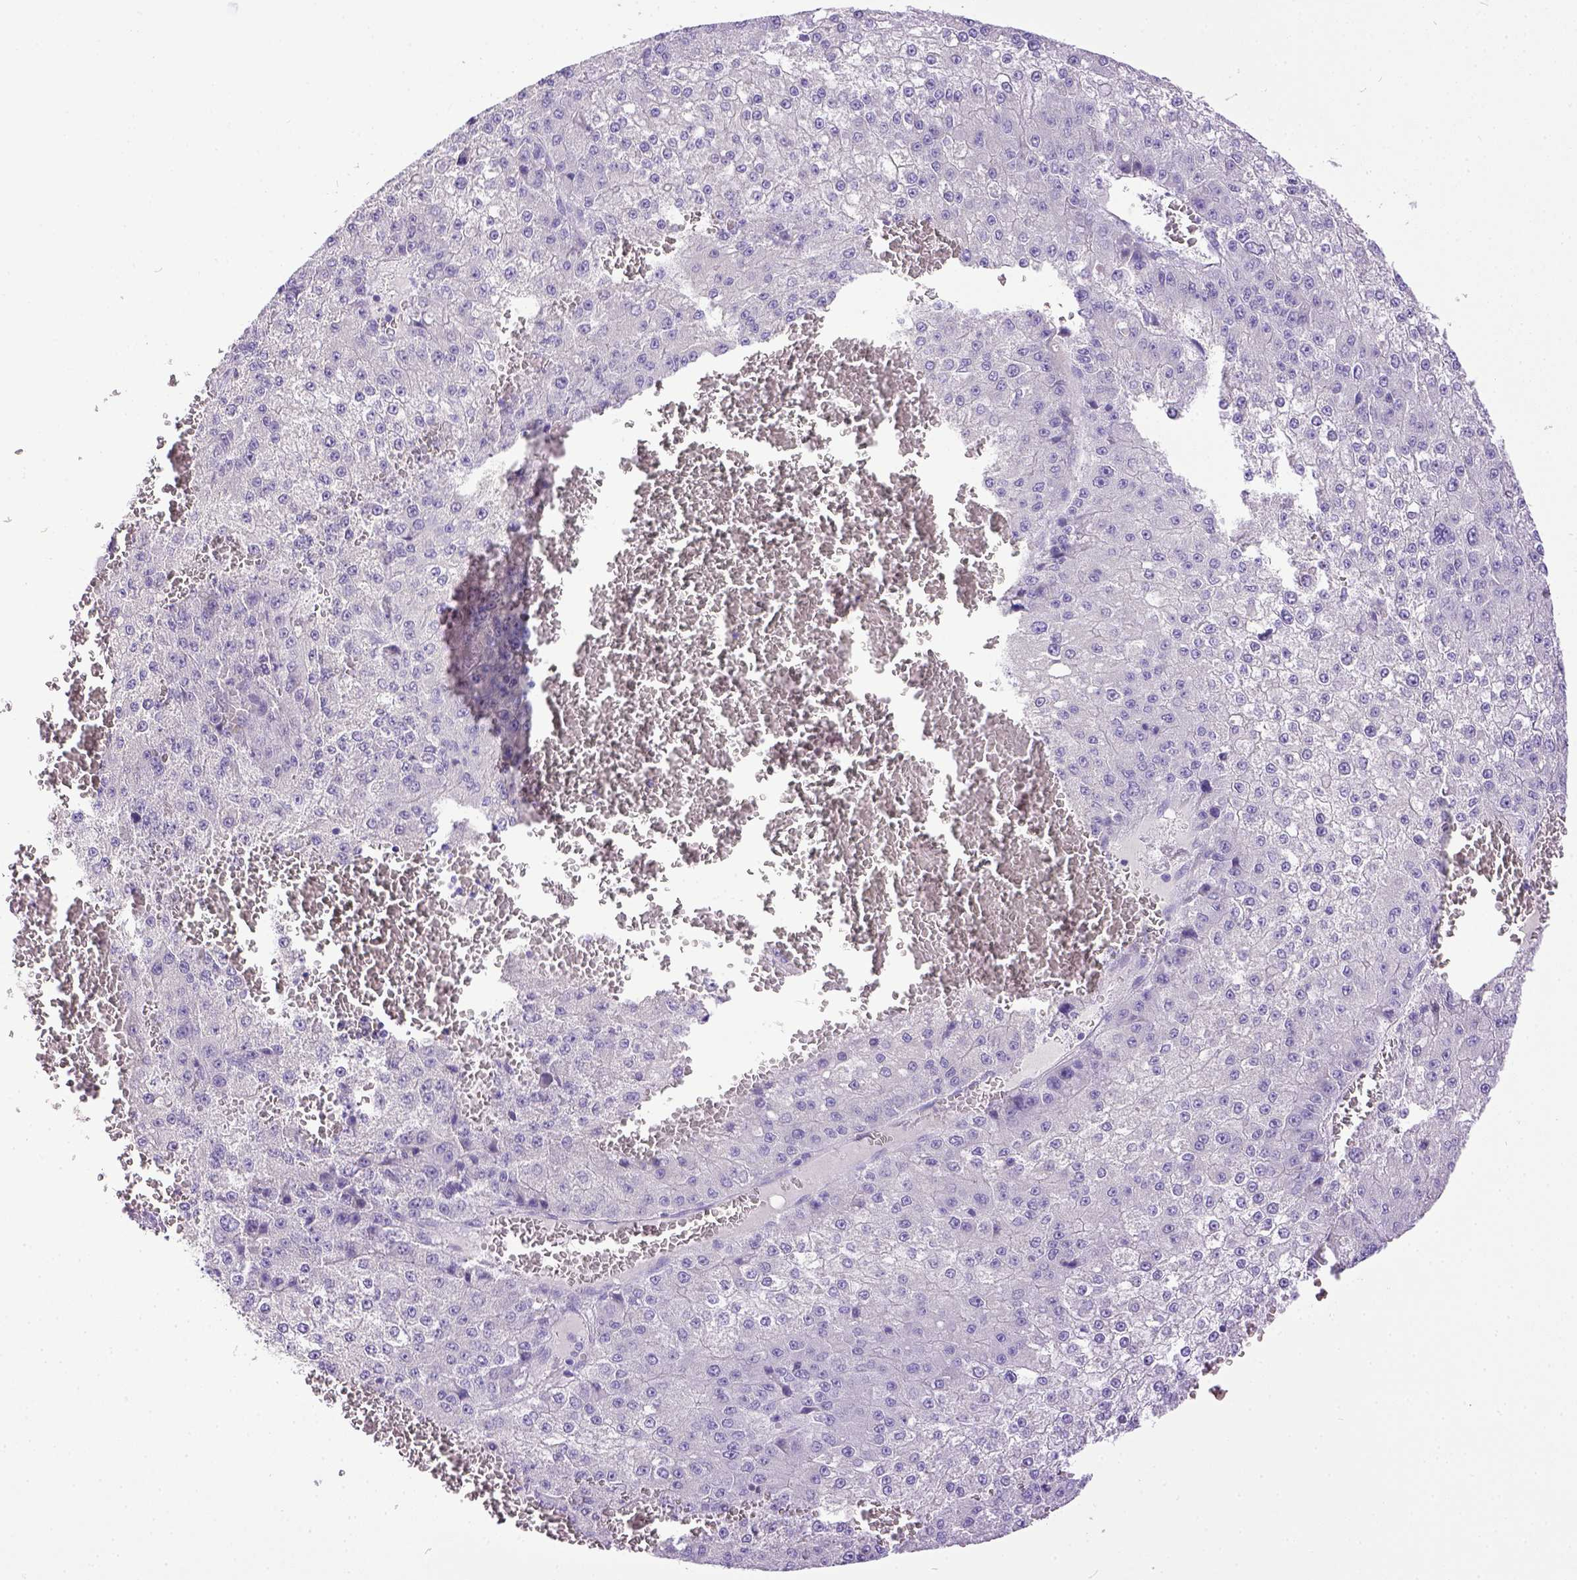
{"staining": {"intensity": "negative", "quantity": "none", "location": "none"}, "tissue": "liver cancer", "cell_type": "Tumor cells", "image_type": "cancer", "snomed": [{"axis": "morphology", "description": "Carcinoma, Hepatocellular, NOS"}, {"axis": "topography", "description": "Liver"}], "caption": "Immunohistochemistry histopathology image of liver cancer (hepatocellular carcinoma) stained for a protein (brown), which exhibits no staining in tumor cells.", "gene": "KIT", "patient": {"sex": "female", "age": 73}}